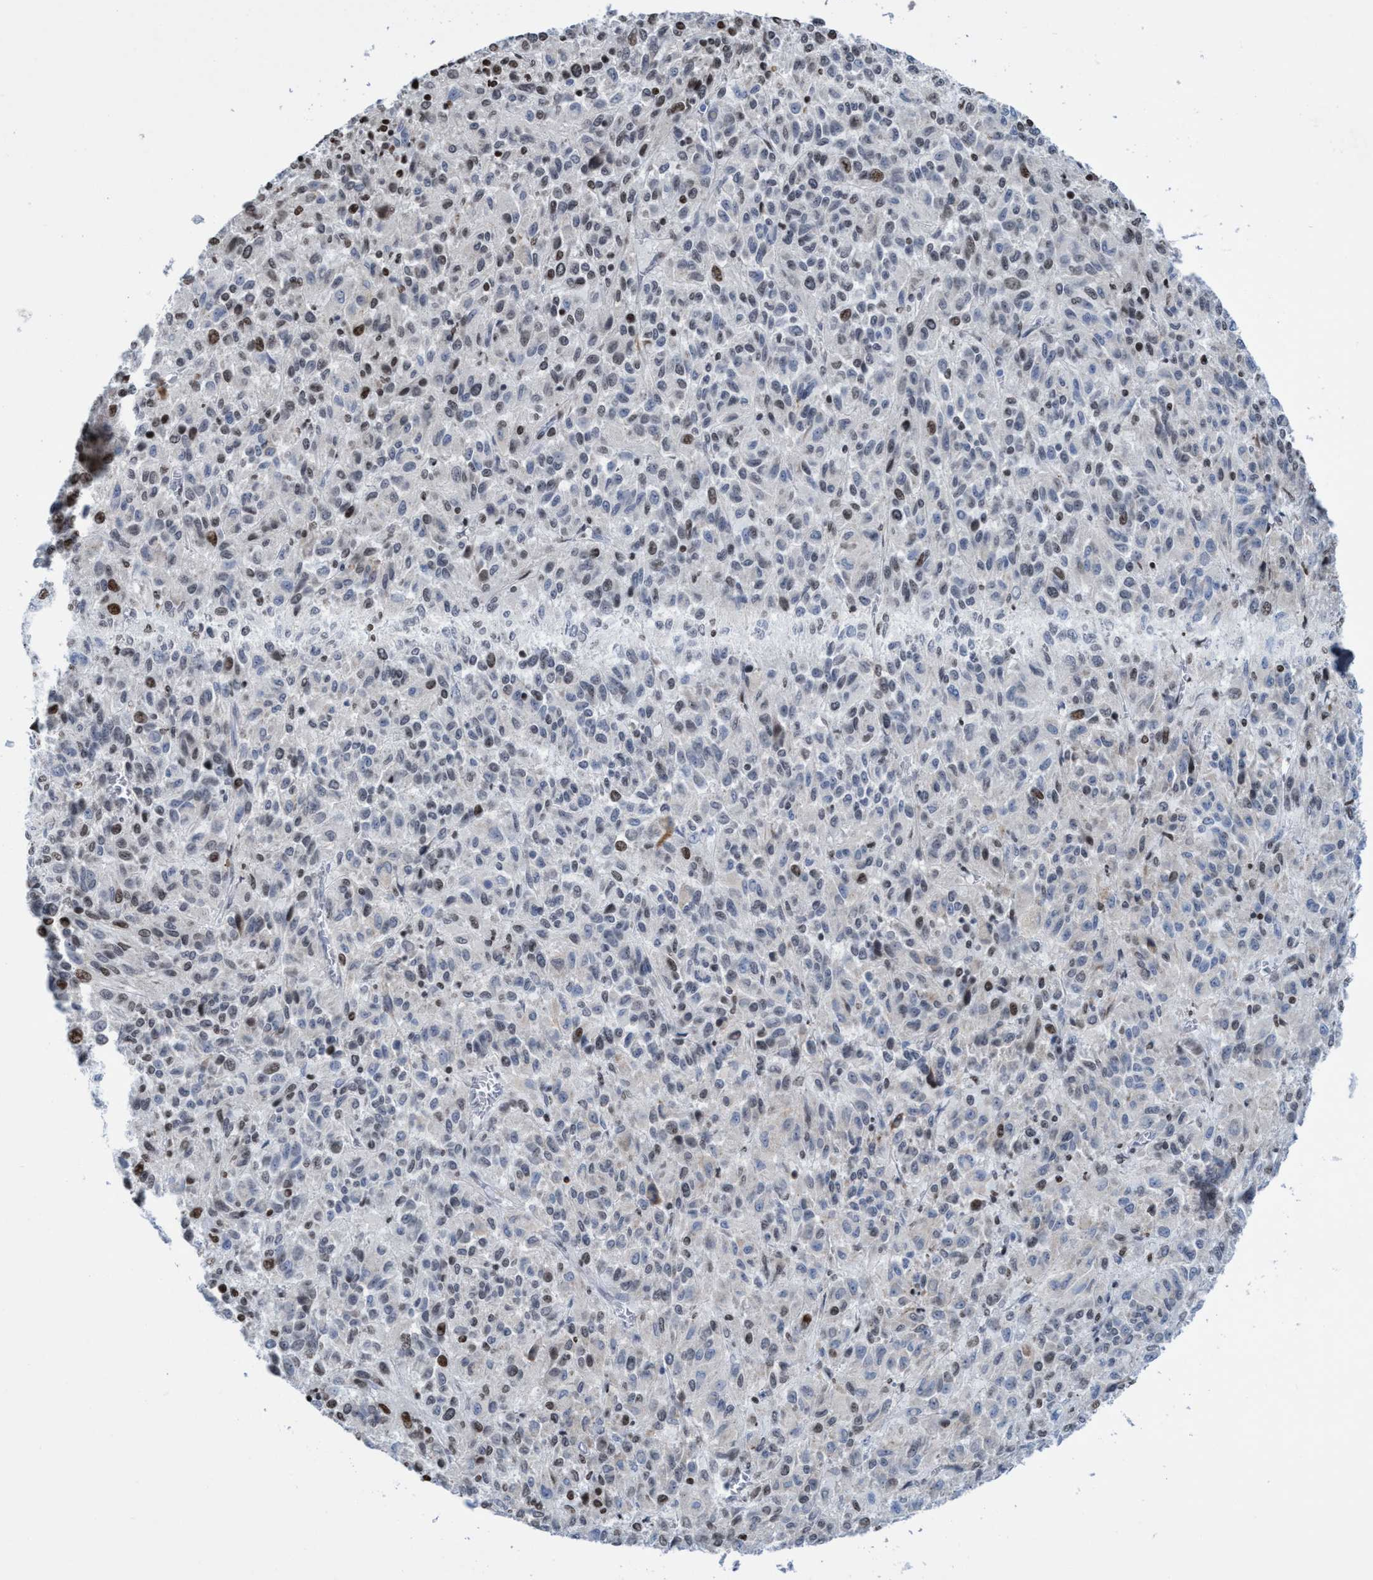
{"staining": {"intensity": "moderate", "quantity": "<25%", "location": "nuclear"}, "tissue": "melanoma", "cell_type": "Tumor cells", "image_type": "cancer", "snomed": [{"axis": "morphology", "description": "Malignant melanoma, Metastatic site"}, {"axis": "topography", "description": "Lung"}], "caption": "Immunohistochemistry (IHC) staining of melanoma, which reveals low levels of moderate nuclear positivity in about <25% of tumor cells indicating moderate nuclear protein positivity. The staining was performed using DAB (brown) for protein detection and nuclei were counterstained in hematoxylin (blue).", "gene": "CBX2", "patient": {"sex": "male", "age": 64}}